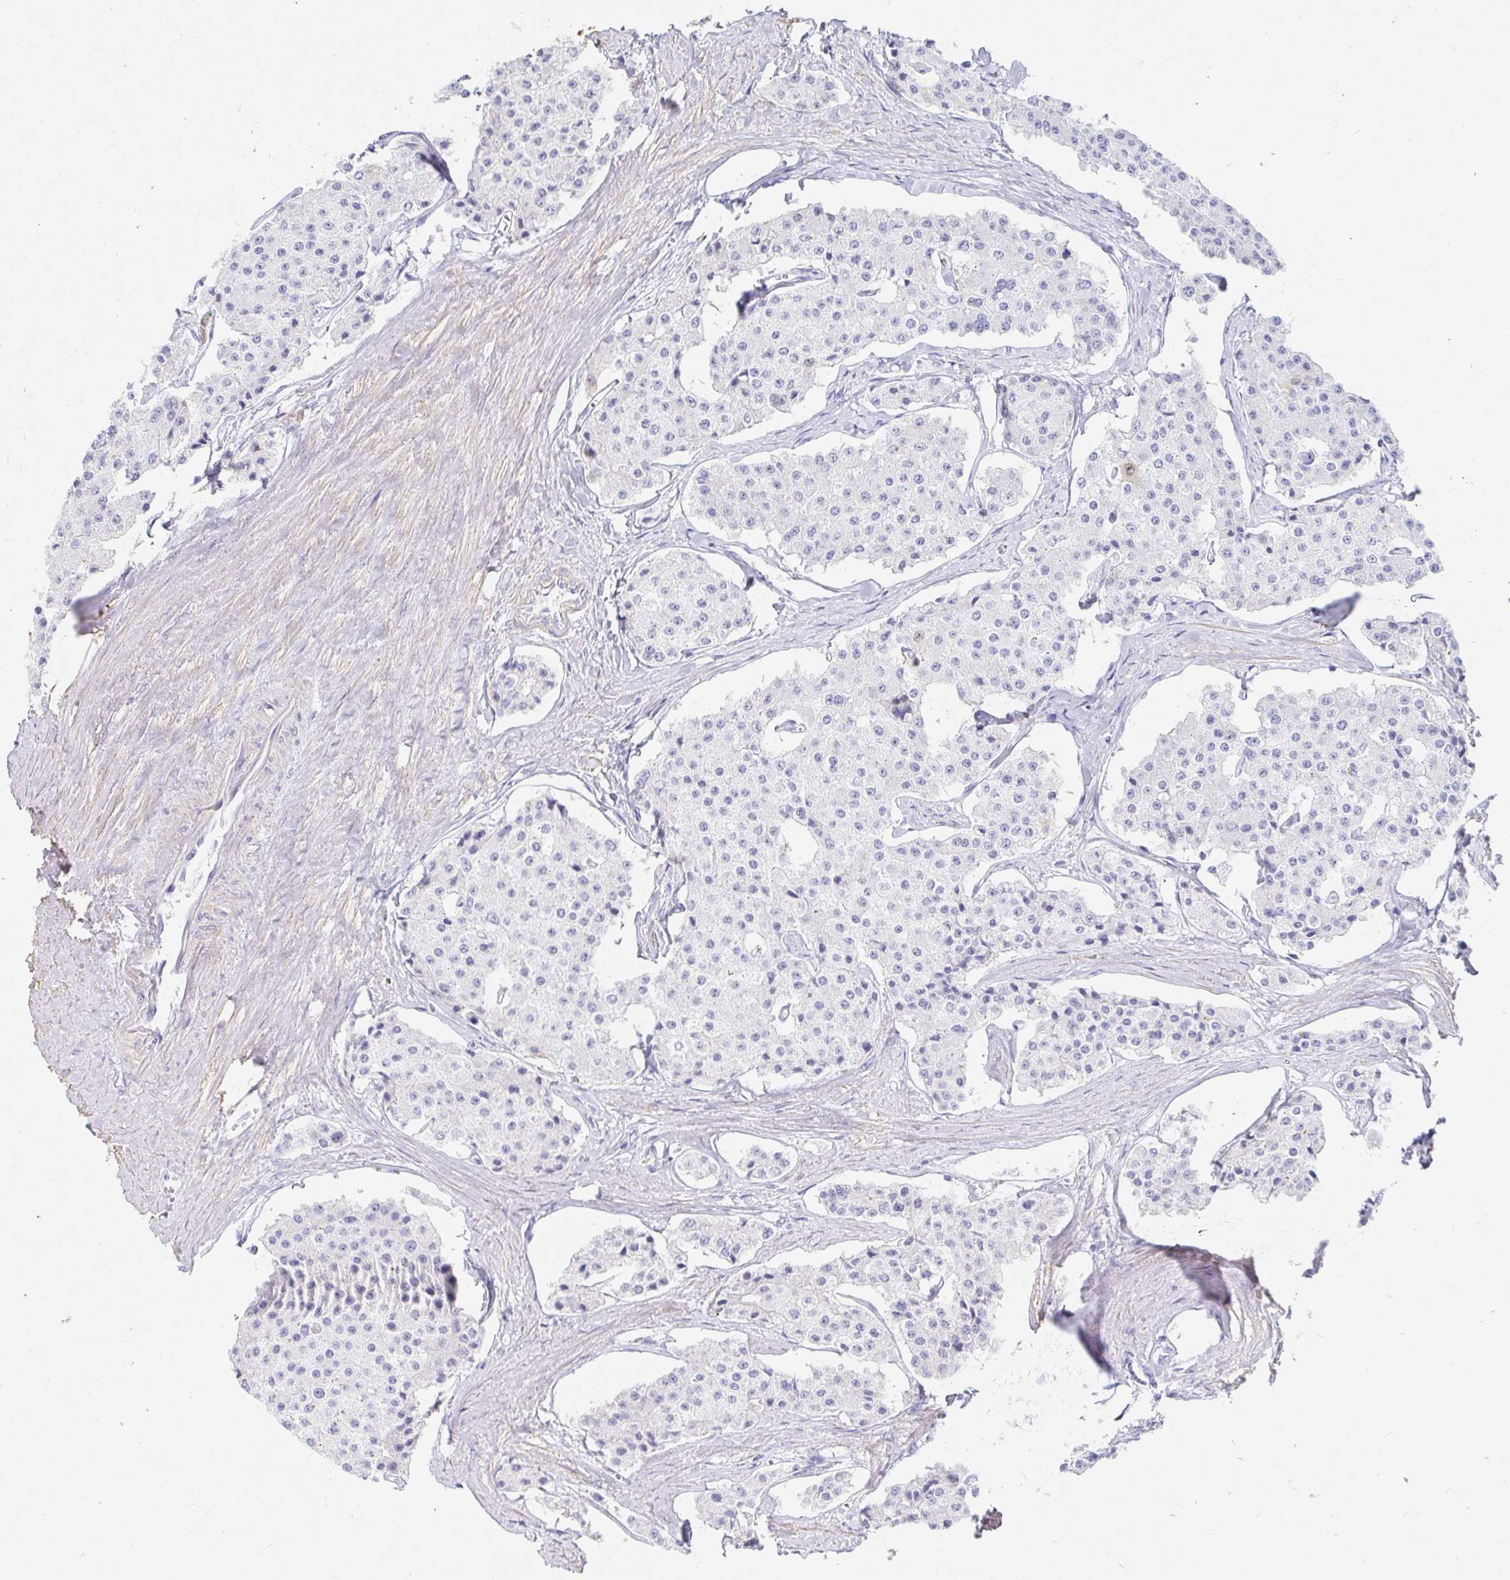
{"staining": {"intensity": "negative", "quantity": "none", "location": "none"}, "tissue": "carcinoid", "cell_type": "Tumor cells", "image_type": "cancer", "snomed": [{"axis": "morphology", "description": "Carcinoid, malignant, NOS"}, {"axis": "topography", "description": "Small intestine"}], "caption": "Immunohistochemistry of human malignant carcinoid shows no positivity in tumor cells.", "gene": "PPP1R1B", "patient": {"sex": "female", "age": 65}}